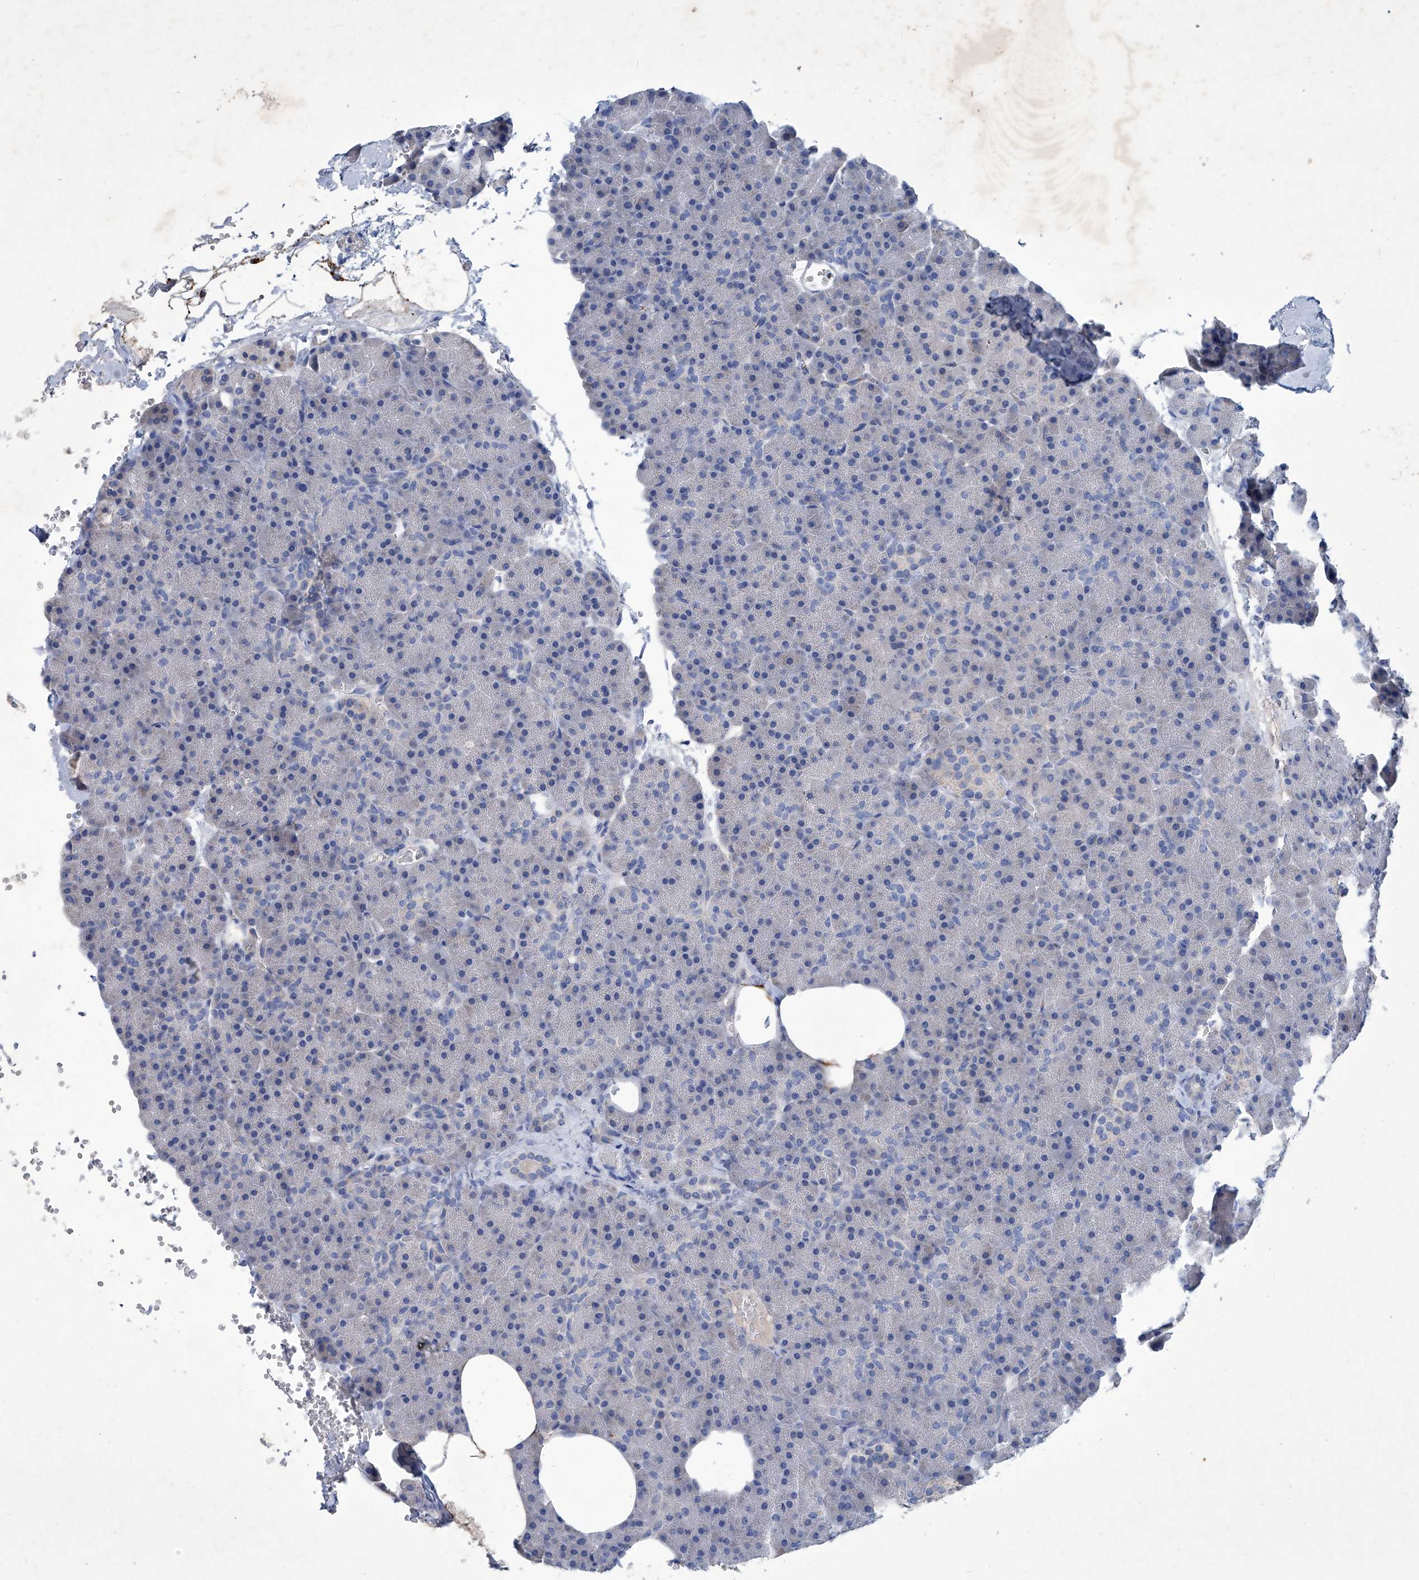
{"staining": {"intensity": "negative", "quantity": "none", "location": "none"}, "tissue": "pancreas", "cell_type": "Exocrine glandular cells", "image_type": "normal", "snomed": [{"axis": "morphology", "description": "Normal tissue, NOS"}, {"axis": "morphology", "description": "Carcinoid, malignant, NOS"}, {"axis": "topography", "description": "Pancreas"}], "caption": "This is an immunohistochemistry (IHC) micrograph of normal human pancreas. There is no expression in exocrine glandular cells.", "gene": "MTARC1", "patient": {"sex": "female", "age": 35}}